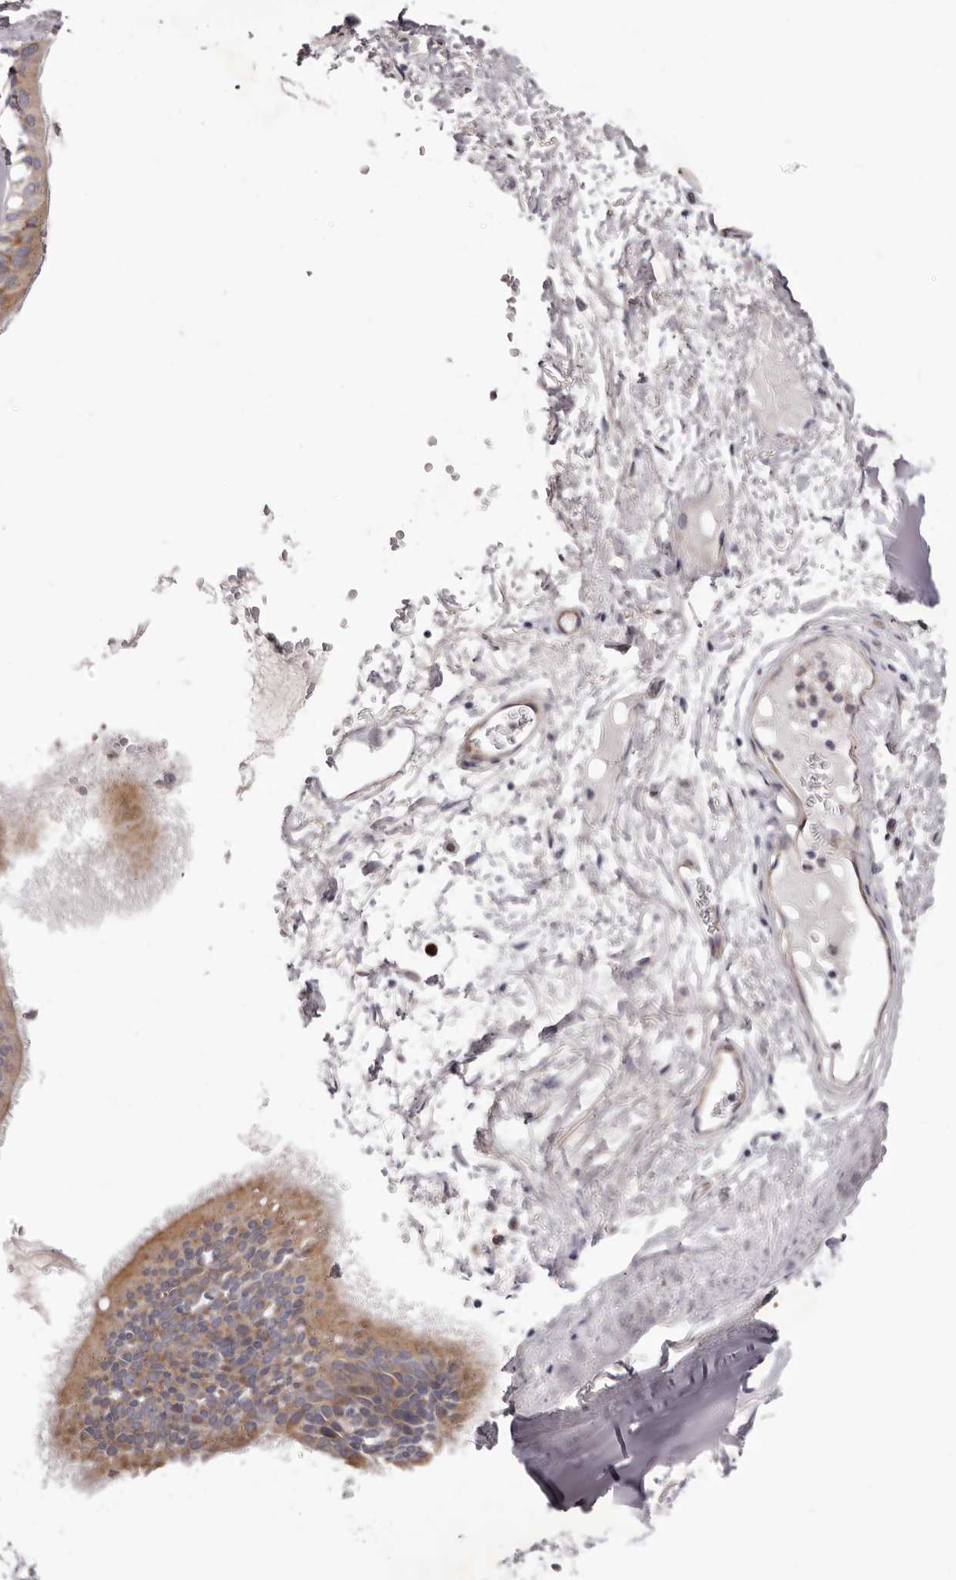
{"staining": {"intensity": "negative", "quantity": "none", "location": "none"}, "tissue": "adipose tissue", "cell_type": "Adipocytes", "image_type": "normal", "snomed": [{"axis": "morphology", "description": "Normal tissue, NOS"}, {"axis": "topography", "description": "Cartilage tissue"}], "caption": "Image shows no protein staining in adipocytes of benign adipose tissue.", "gene": "PEG10", "patient": {"sex": "female", "age": 63}}